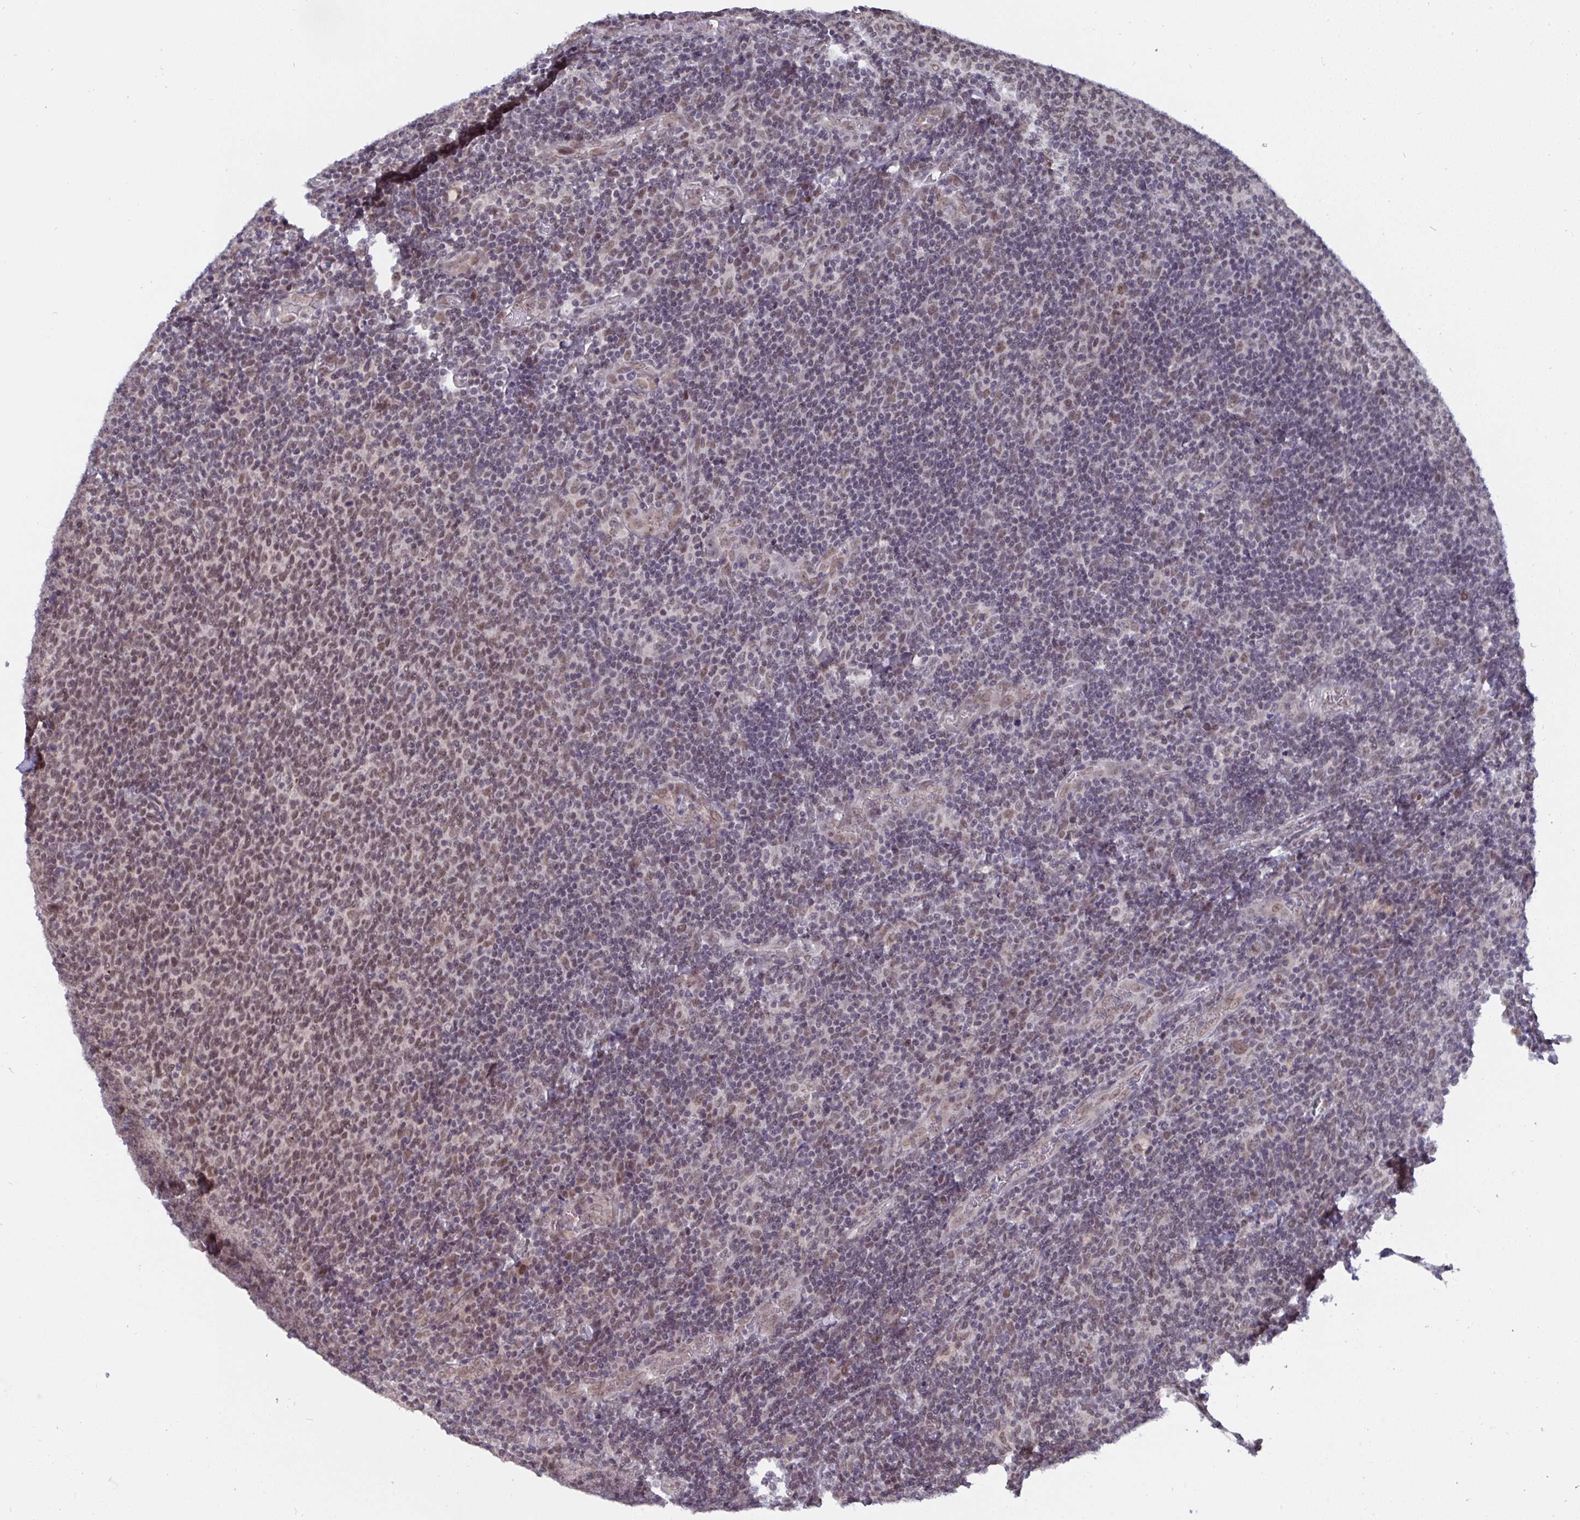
{"staining": {"intensity": "moderate", "quantity": "25%-75%", "location": "nuclear"}, "tissue": "lymphoma", "cell_type": "Tumor cells", "image_type": "cancer", "snomed": [{"axis": "morphology", "description": "Malignant lymphoma, non-Hodgkin's type, Low grade"}, {"axis": "topography", "description": "Lymph node"}], "caption": "Moderate nuclear positivity is identified in about 25%-75% of tumor cells in lymphoma.", "gene": "JMJD1C", "patient": {"sex": "male", "age": 52}}